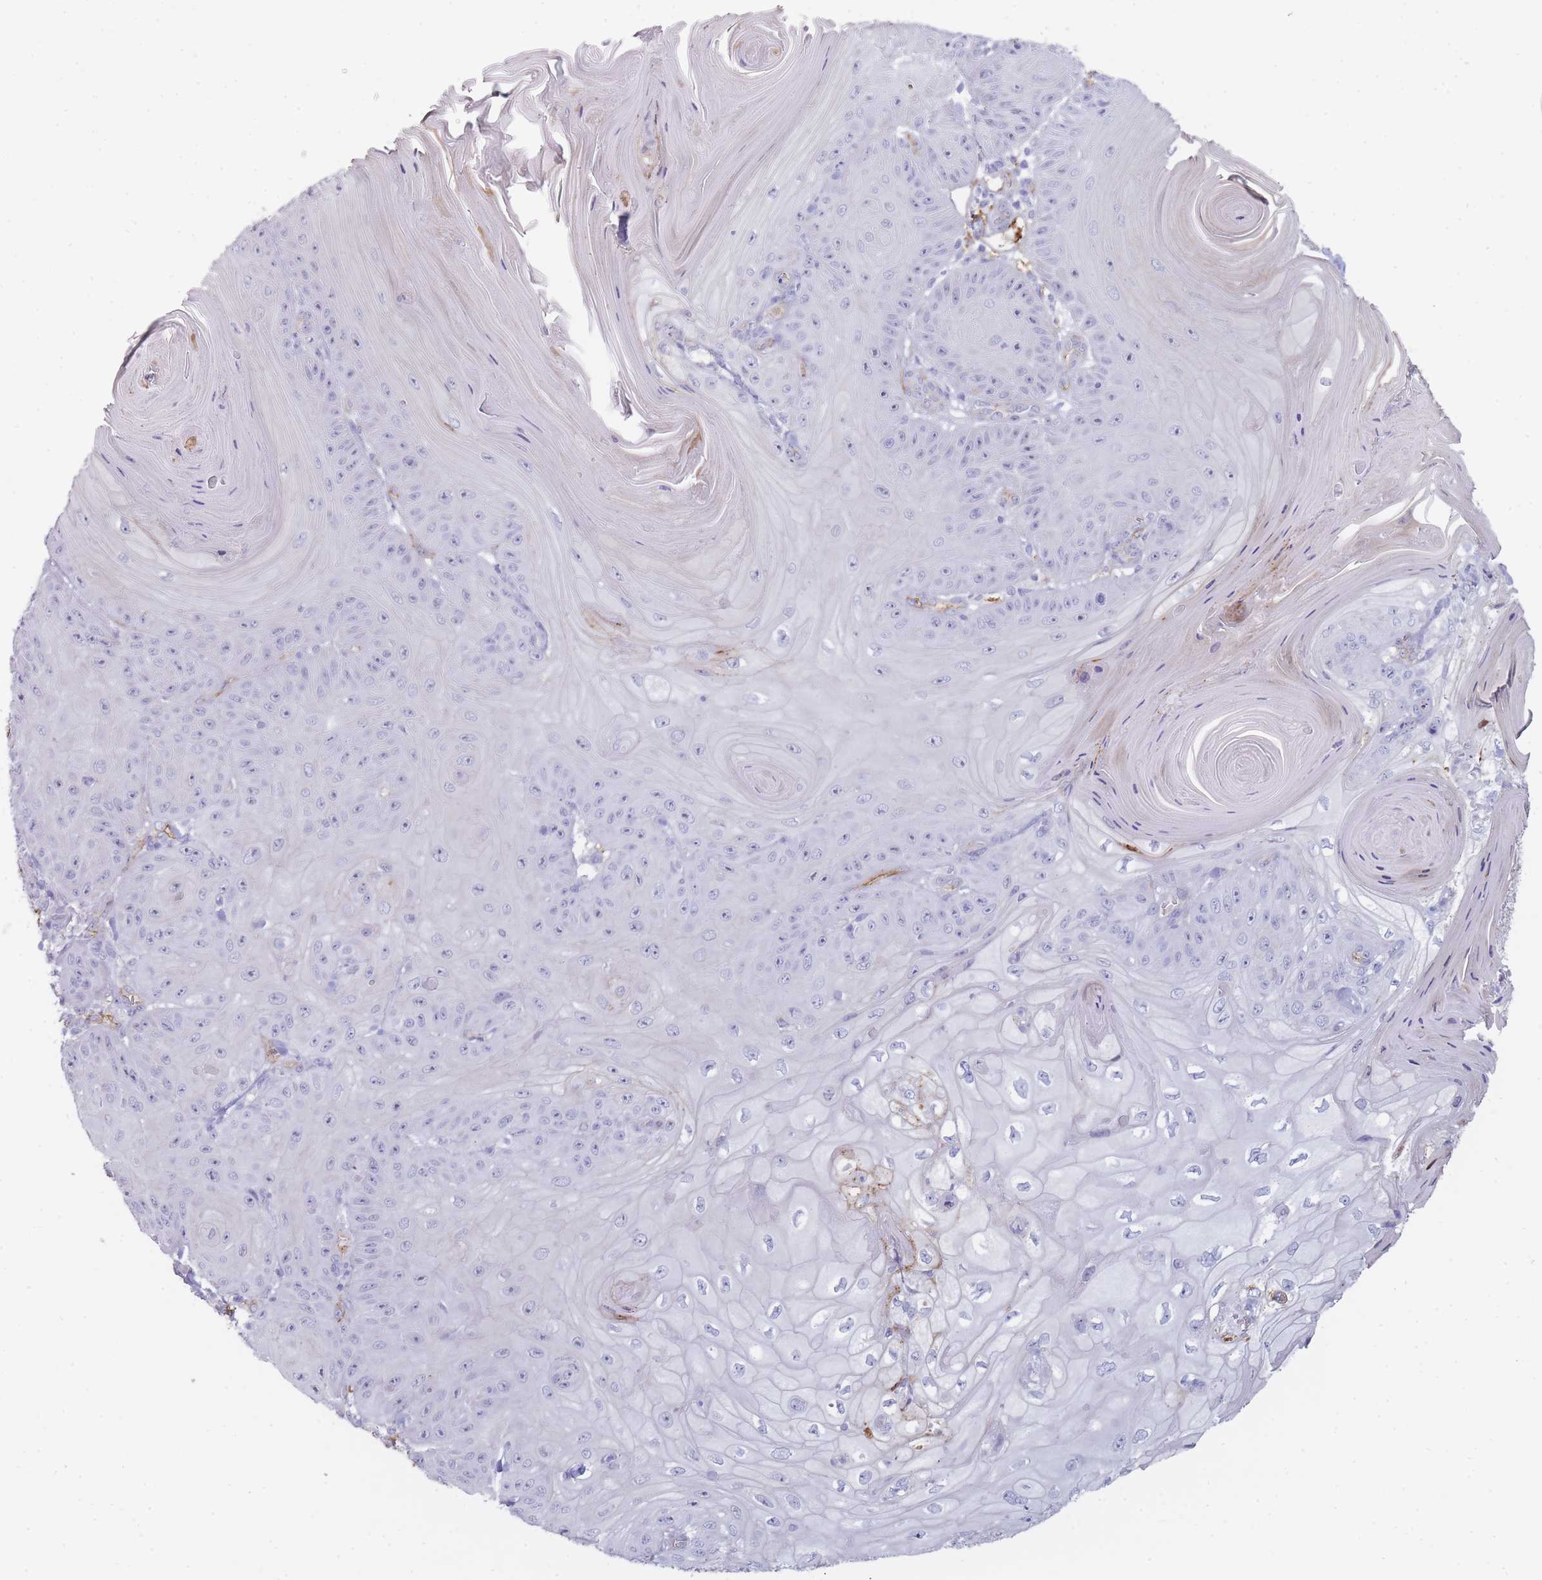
{"staining": {"intensity": "negative", "quantity": "none", "location": "none"}, "tissue": "skin cancer", "cell_type": "Tumor cells", "image_type": "cancer", "snomed": [{"axis": "morphology", "description": "Squamous cell carcinoma, NOS"}, {"axis": "topography", "description": "Skin"}], "caption": "DAB immunohistochemical staining of human skin squamous cell carcinoma exhibits no significant expression in tumor cells.", "gene": "UTP14A", "patient": {"sex": "female", "age": 78}}